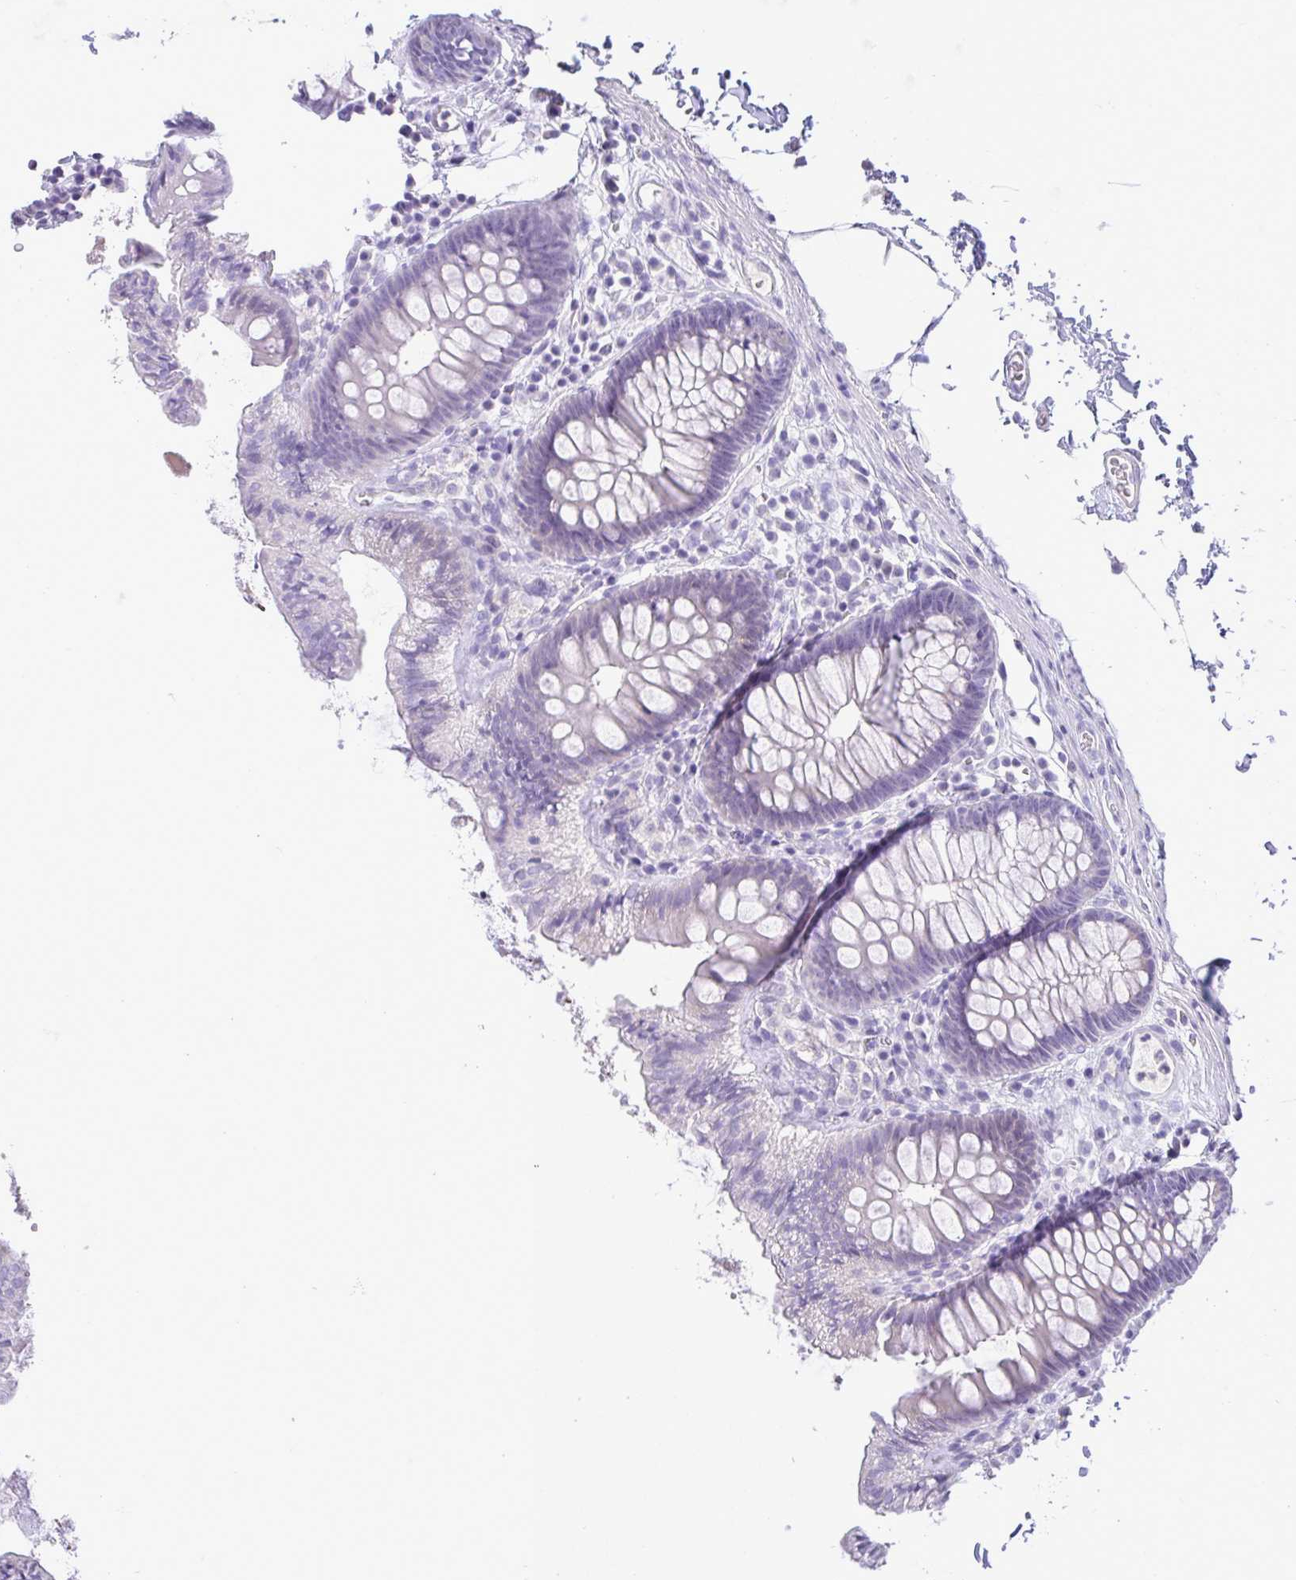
{"staining": {"intensity": "negative", "quantity": "none", "location": "none"}, "tissue": "colon", "cell_type": "Endothelial cells", "image_type": "normal", "snomed": [{"axis": "morphology", "description": "Normal tissue, NOS"}, {"axis": "topography", "description": "Colon"}, {"axis": "topography", "description": "Peripheral nerve tissue"}], "caption": "High power microscopy histopathology image of an IHC histopathology image of normal colon, revealing no significant expression in endothelial cells. Brightfield microscopy of immunohistochemistry stained with DAB (brown) and hematoxylin (blue), captured at high magnification.", "gene": "ZNF101", "patient": {"sex": "male", "age": 84}}